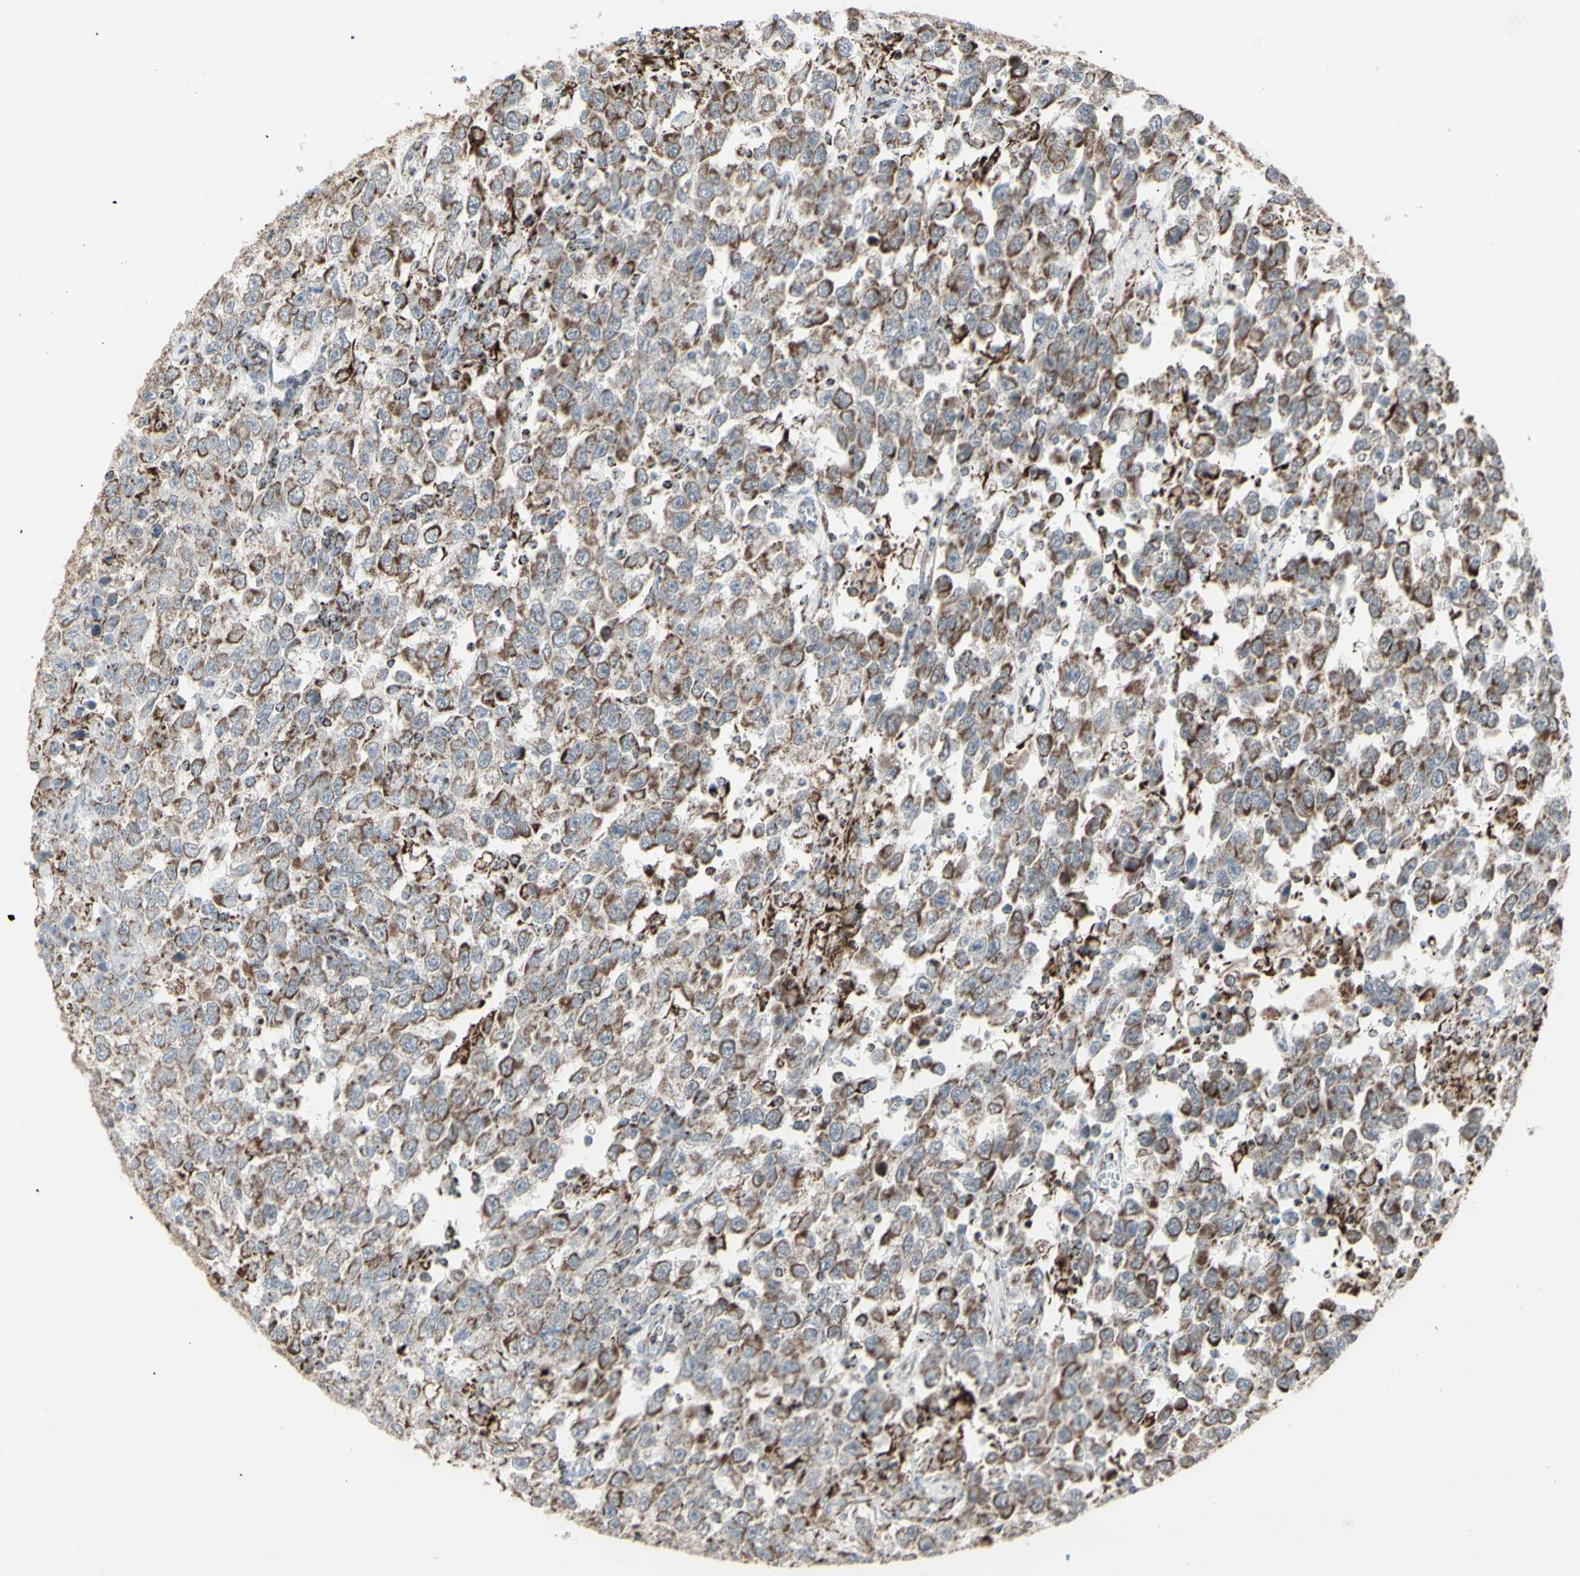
{"staining": {"intensity": "moderate", "quantity": "25%-75%", "location": "cytoplasmic/membranous"}, "tissue": "testis cancer", "cell_type": "Tumor cells", "image_type": "cancer", "snomed": [{"axis": "morphology", "description": "Seminoma, NOS"}, {"axis": "topography", "description": "Testis"}], "caption": "Immunohistochemical staining of testis cancer demonstrates medium levels of moderate cytoplasmic/membranous protein positivity in approximately 25%-75% of tumor cells.", "gene": "PLGRKT", "patient": {"sex": "male", "age": 41}}